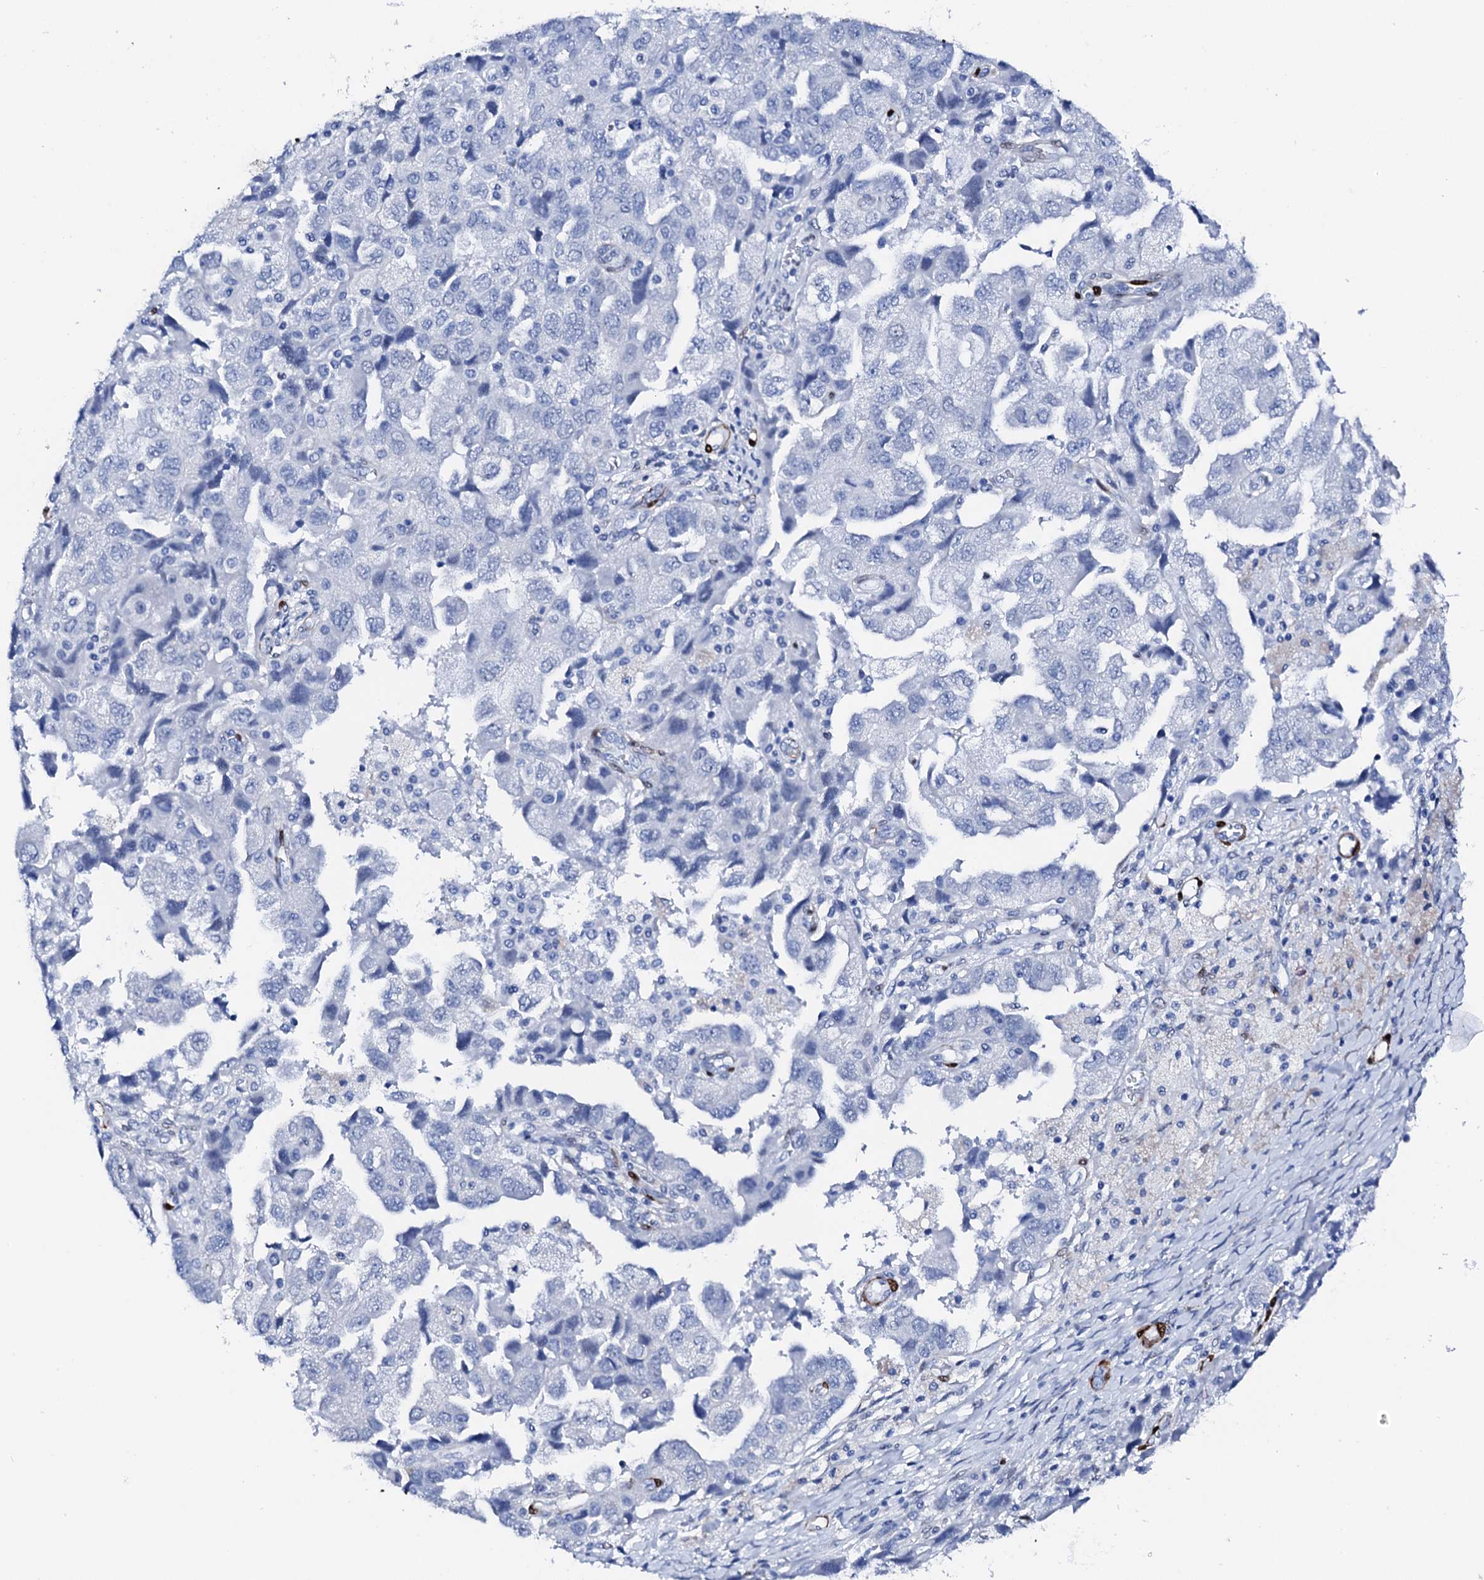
{"staining": {"intensity": "negative", "quantity": "none", "location": "none"}, "tissue": "ovarian cancer", "cell_type": "Tumor cells", "image_type": "cancer", "snomed": [{"axis": "morphology", "description": "Carcinoma, NOS"}, {"axis": "morphology", "description": "Cystadenocarcinoma, serous, NOS"}, {"axis": "topography", "description": "Ovary"}], "caption": "Tumor cells show no significant protein expression in ovarian cancer.", "gene": "NRIP2", "patient": {"sex": "female", "age": 69}}